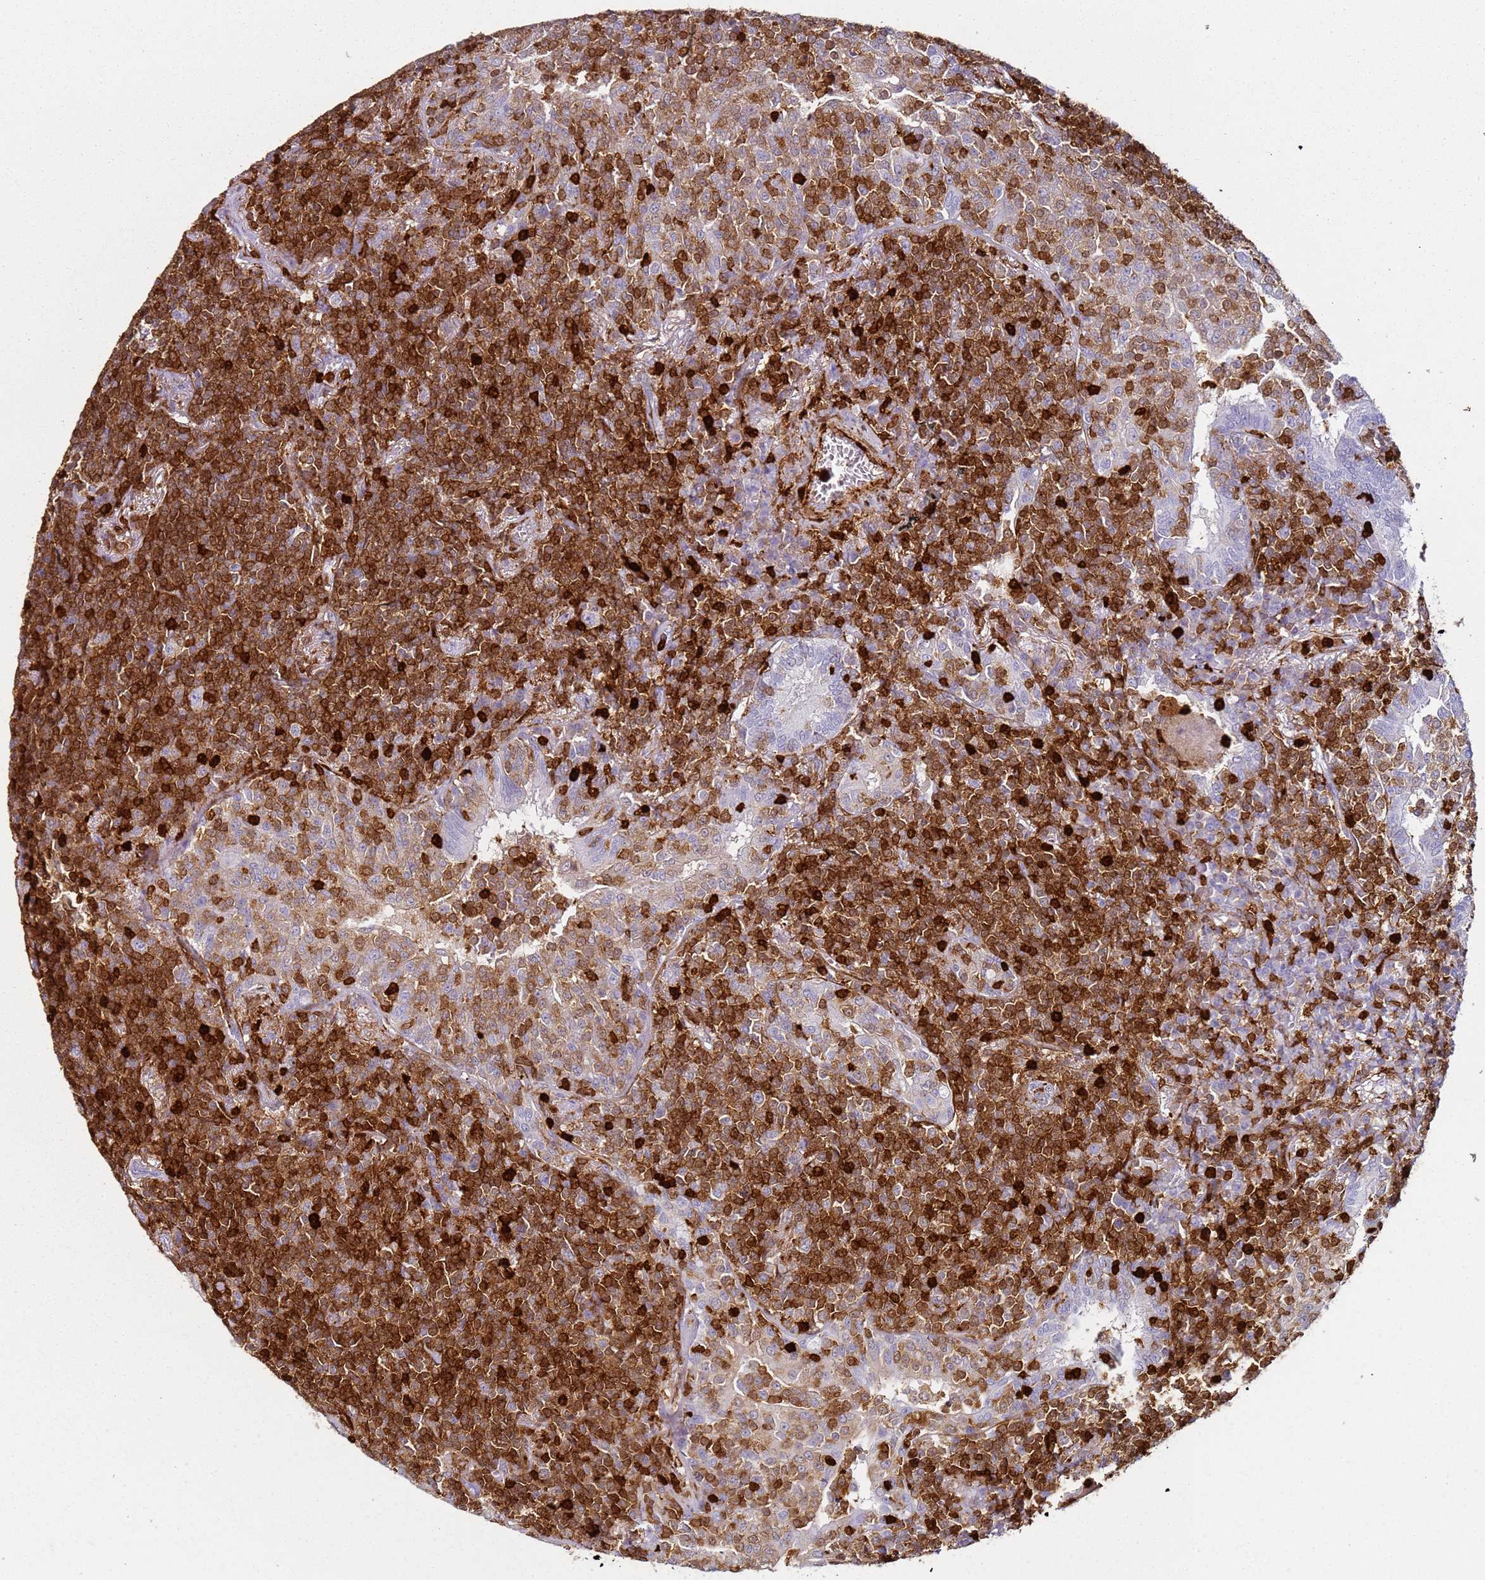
{"staining": {"intensity": "moderate", "quantity": ">75%", "location": "cytoplasmic/membranous,nuclear"}, "tissue": "lymphoma", "cell_type": "Tumor cells", "image_type": "cancer", "snomed": [{"axis": "morphology", "description": "Malignant lymphoma, non-Hodgkin's type, Low grade"}, {"axis": "topography", "description": "Lung"}], "caption": "DAB (3,3'-diaminobenzidine) immunohistochemical staining of human low-grade malignant lymphoma, non-Hodgkin's type exhibits moderate cytoplasmic/membranous and nuclear protein positivity in approximately >75% of tumor cells. Immunohistochemistry stains the protein of interest in brown and the nuclei are stained blue.", "gene": "S100A4", "patient": {"sex": "female", "age": 71}}